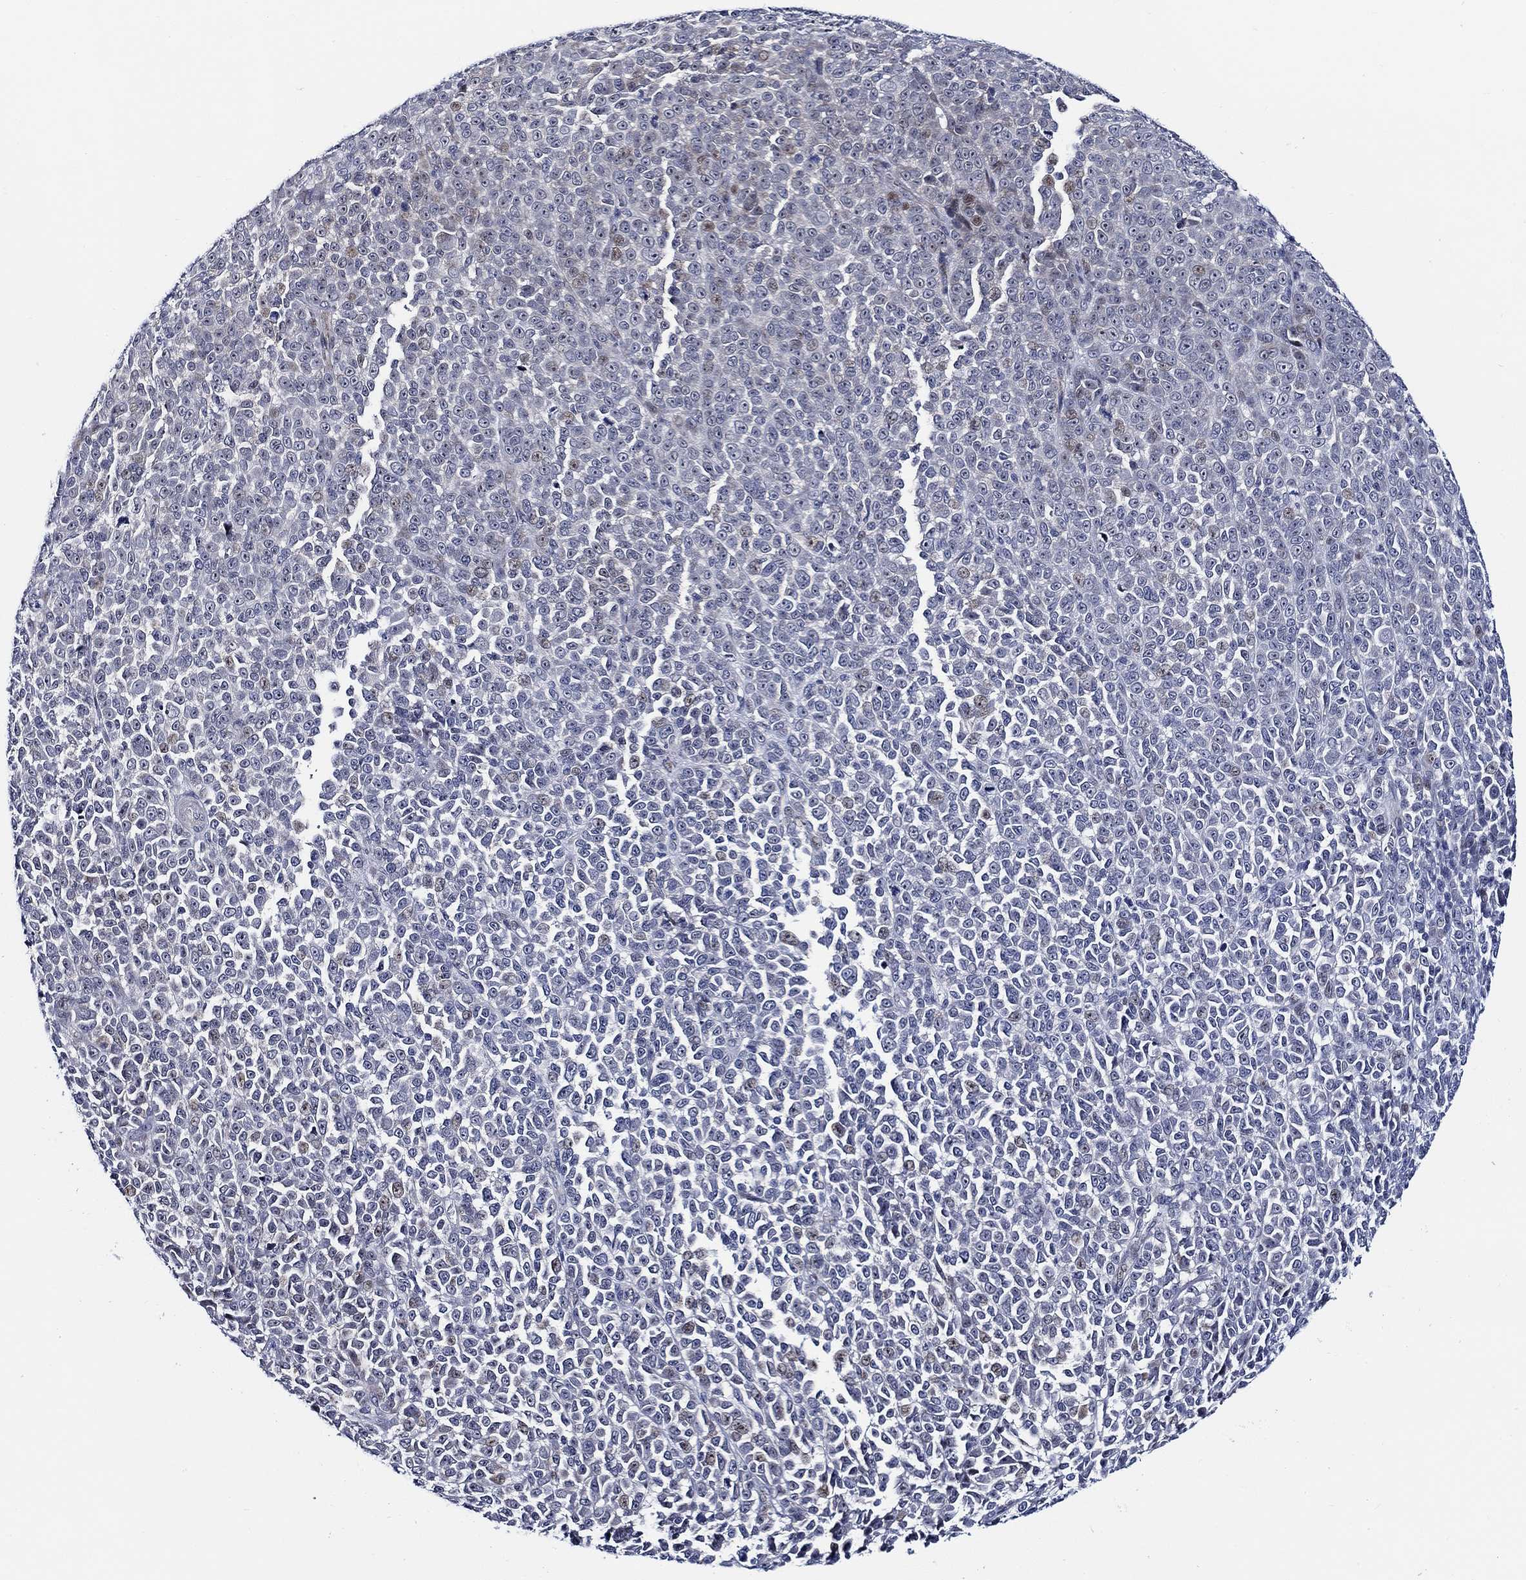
{"staining": {"intensity": "negative", "quantity": "none", "location": "none"}, "tissue": "melanoma", "cell_type": "Tumor cells", "image_type": "cancer", "snomed": [{"axis": "morphology", "description": "Malignant melanoma, NOS"}, {"axis": "topography", "description": "Skin"}], "caption": "Immunohistochemical staining of melanoma reveals no significant expression in tumor cells. (Brightfield microscopy of DAB (3,3'-diaminobenzidine) IHC at high magnification).", "gene": "C8orf48", "patient": {"sex": "female", "age": 95}}